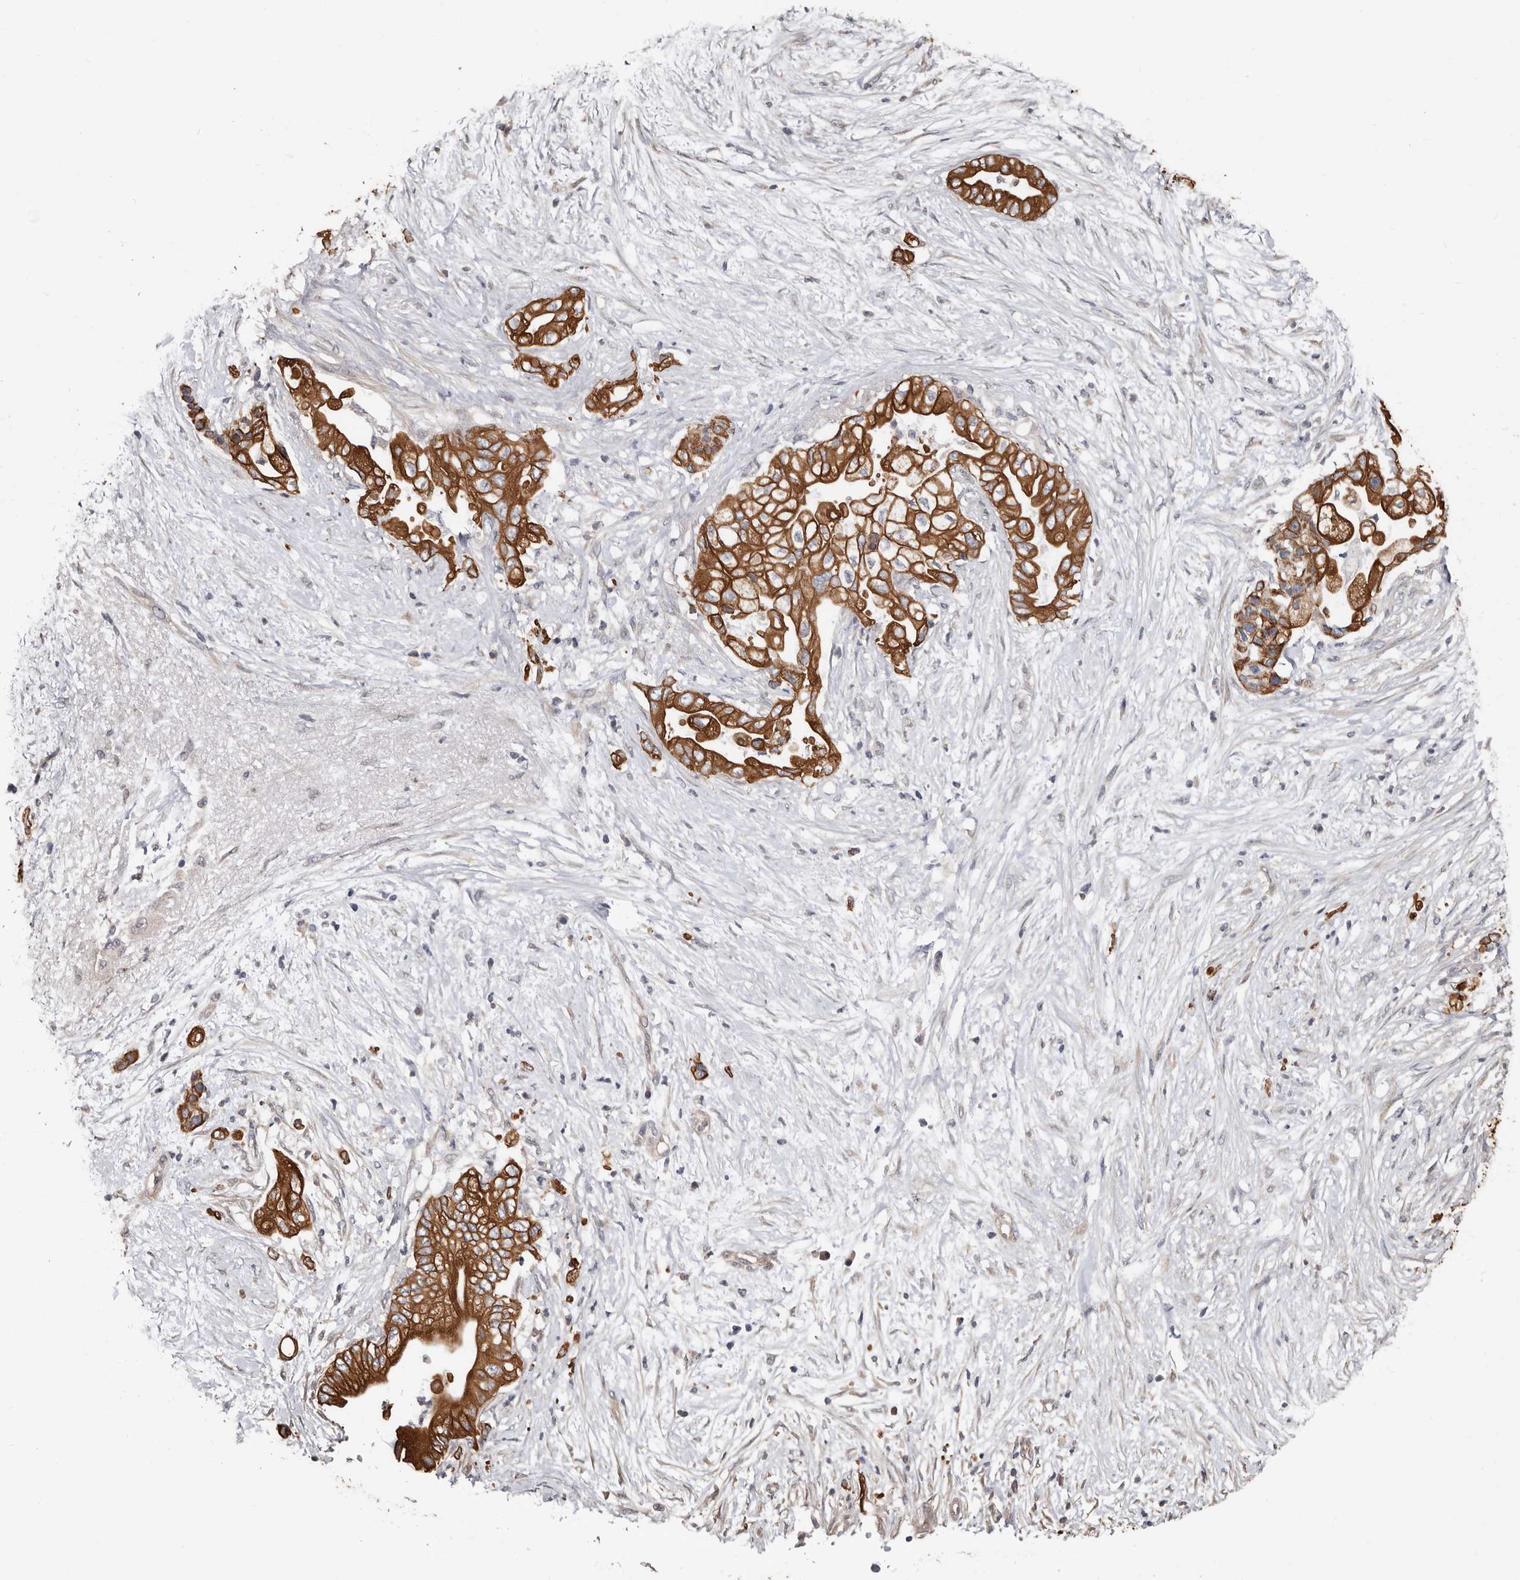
{"staining": {"intensity": "strong", "quantity": ">75%", "location": "cytoplasmic/membranous"}, "tissue": "pancreatic cancer", "cell_type": "Tumor cells", "image_type": "cancer", "snomed": [{"axis": "morphology", "description": "Normal tissue, NOS"}, {"axis": "morphology", "description": "Adenocarcinoma, NOS"}, {"axis": "topography", "description": "Pancreas"}, {"axis": "topography", "description": "Duodenum"}], "caption": "Protein expression analysis of human adenocarcinoma (pancreatic) reveals strong cytoplasmic/membranous expression in about >75% of tumor cells.", "gene": "MRPL18", "patient": {"sex": "female", "age": 60}}